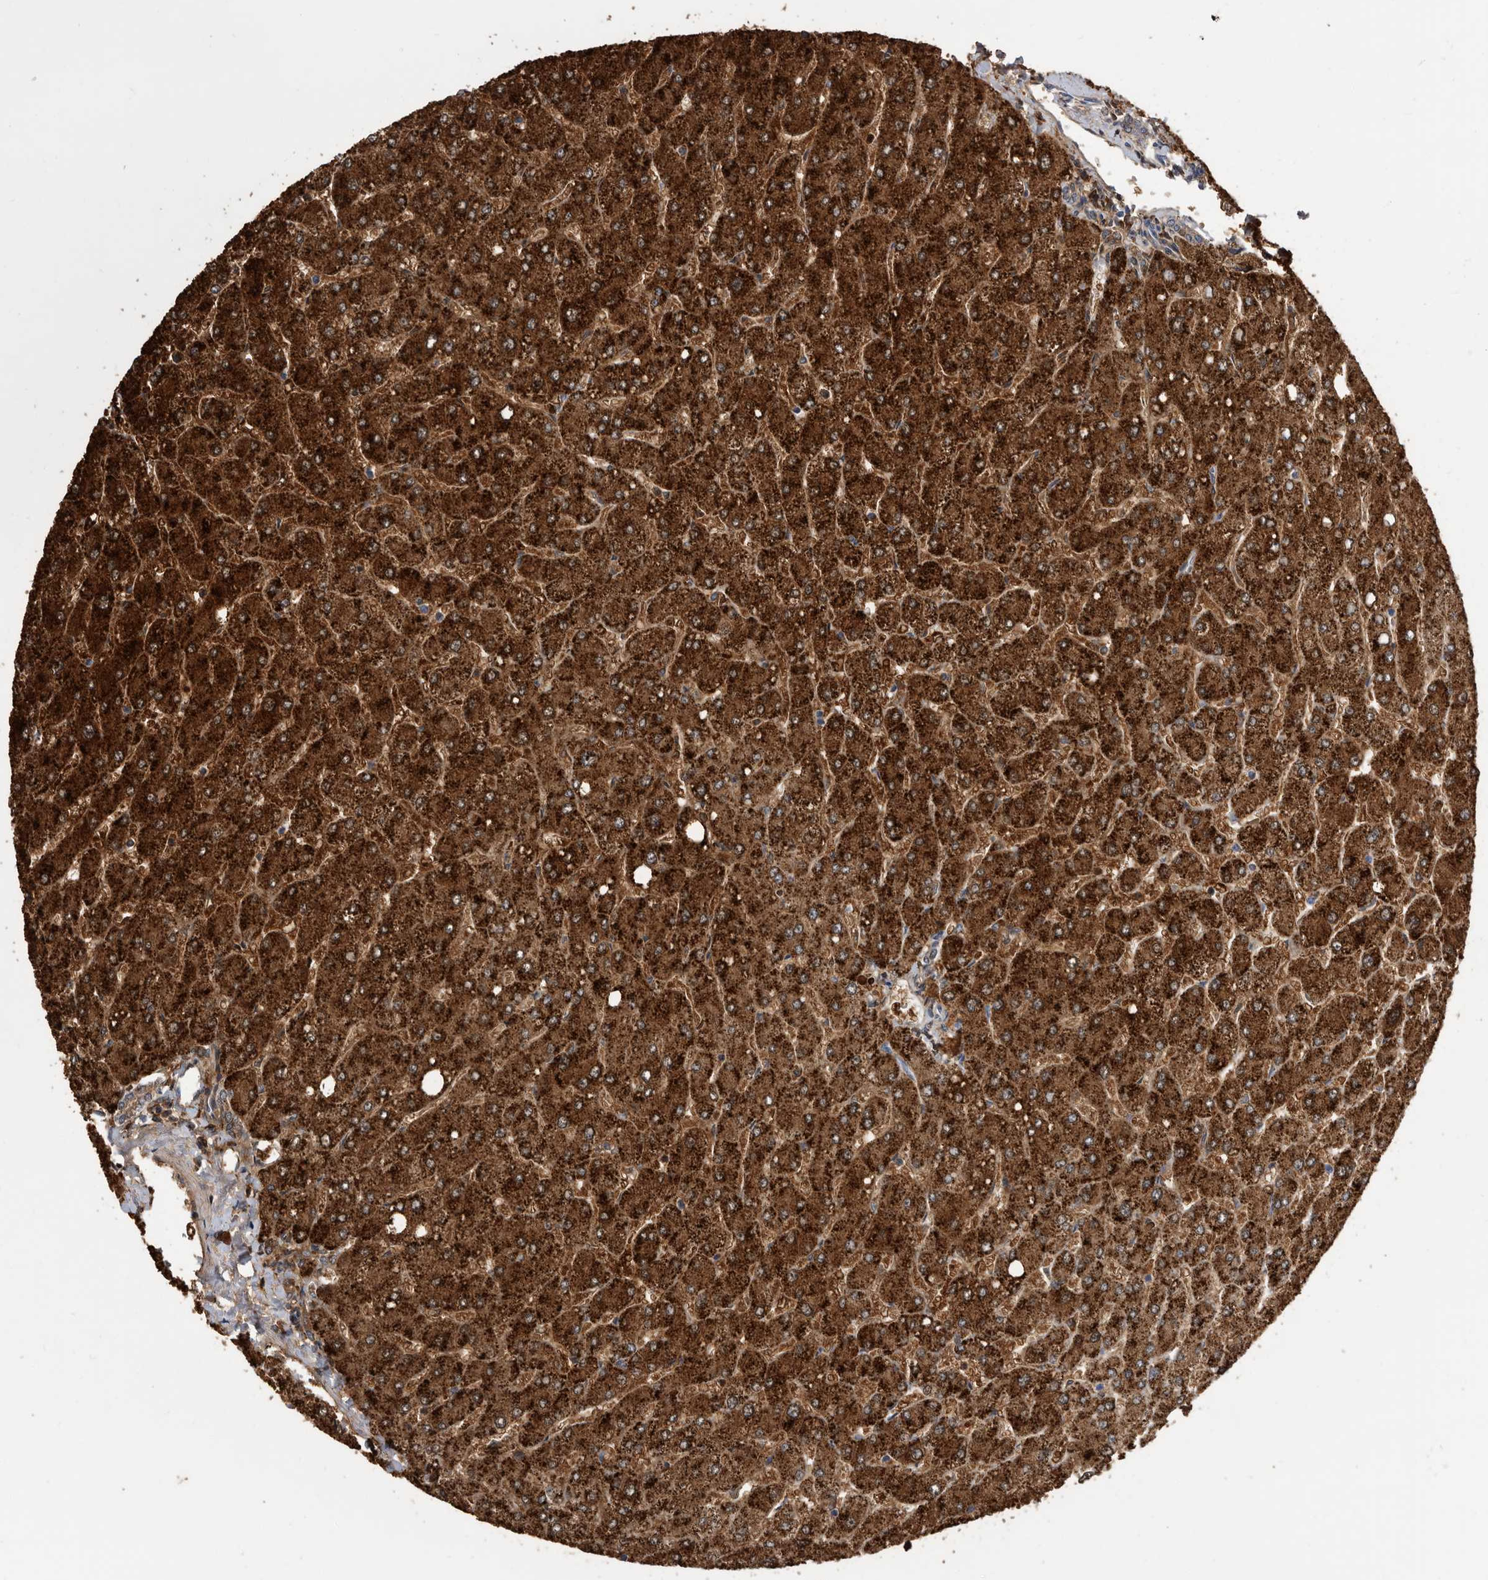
{"staining": {"intensity": "moderate", "quantity": ">75%", "location": "cytoplasmic/membranous"}, "tissue": "liver", "cell_type": "Cholangiocytes", "image_type": "normal", "snomed": [{"axis": "morphology", "description": "Normal tissue, NOS"}, {"axis": "topography", "description": "Liver"}], "caption": "The photomicrograph demonstrates staining of unremarkable liver, revealing moderate cytoplasmic/membranous protein positivity (brown color) within cholangiocytes.", "gene": "CRISPLD2", "patient": {"sex": "male", "age": 55}}